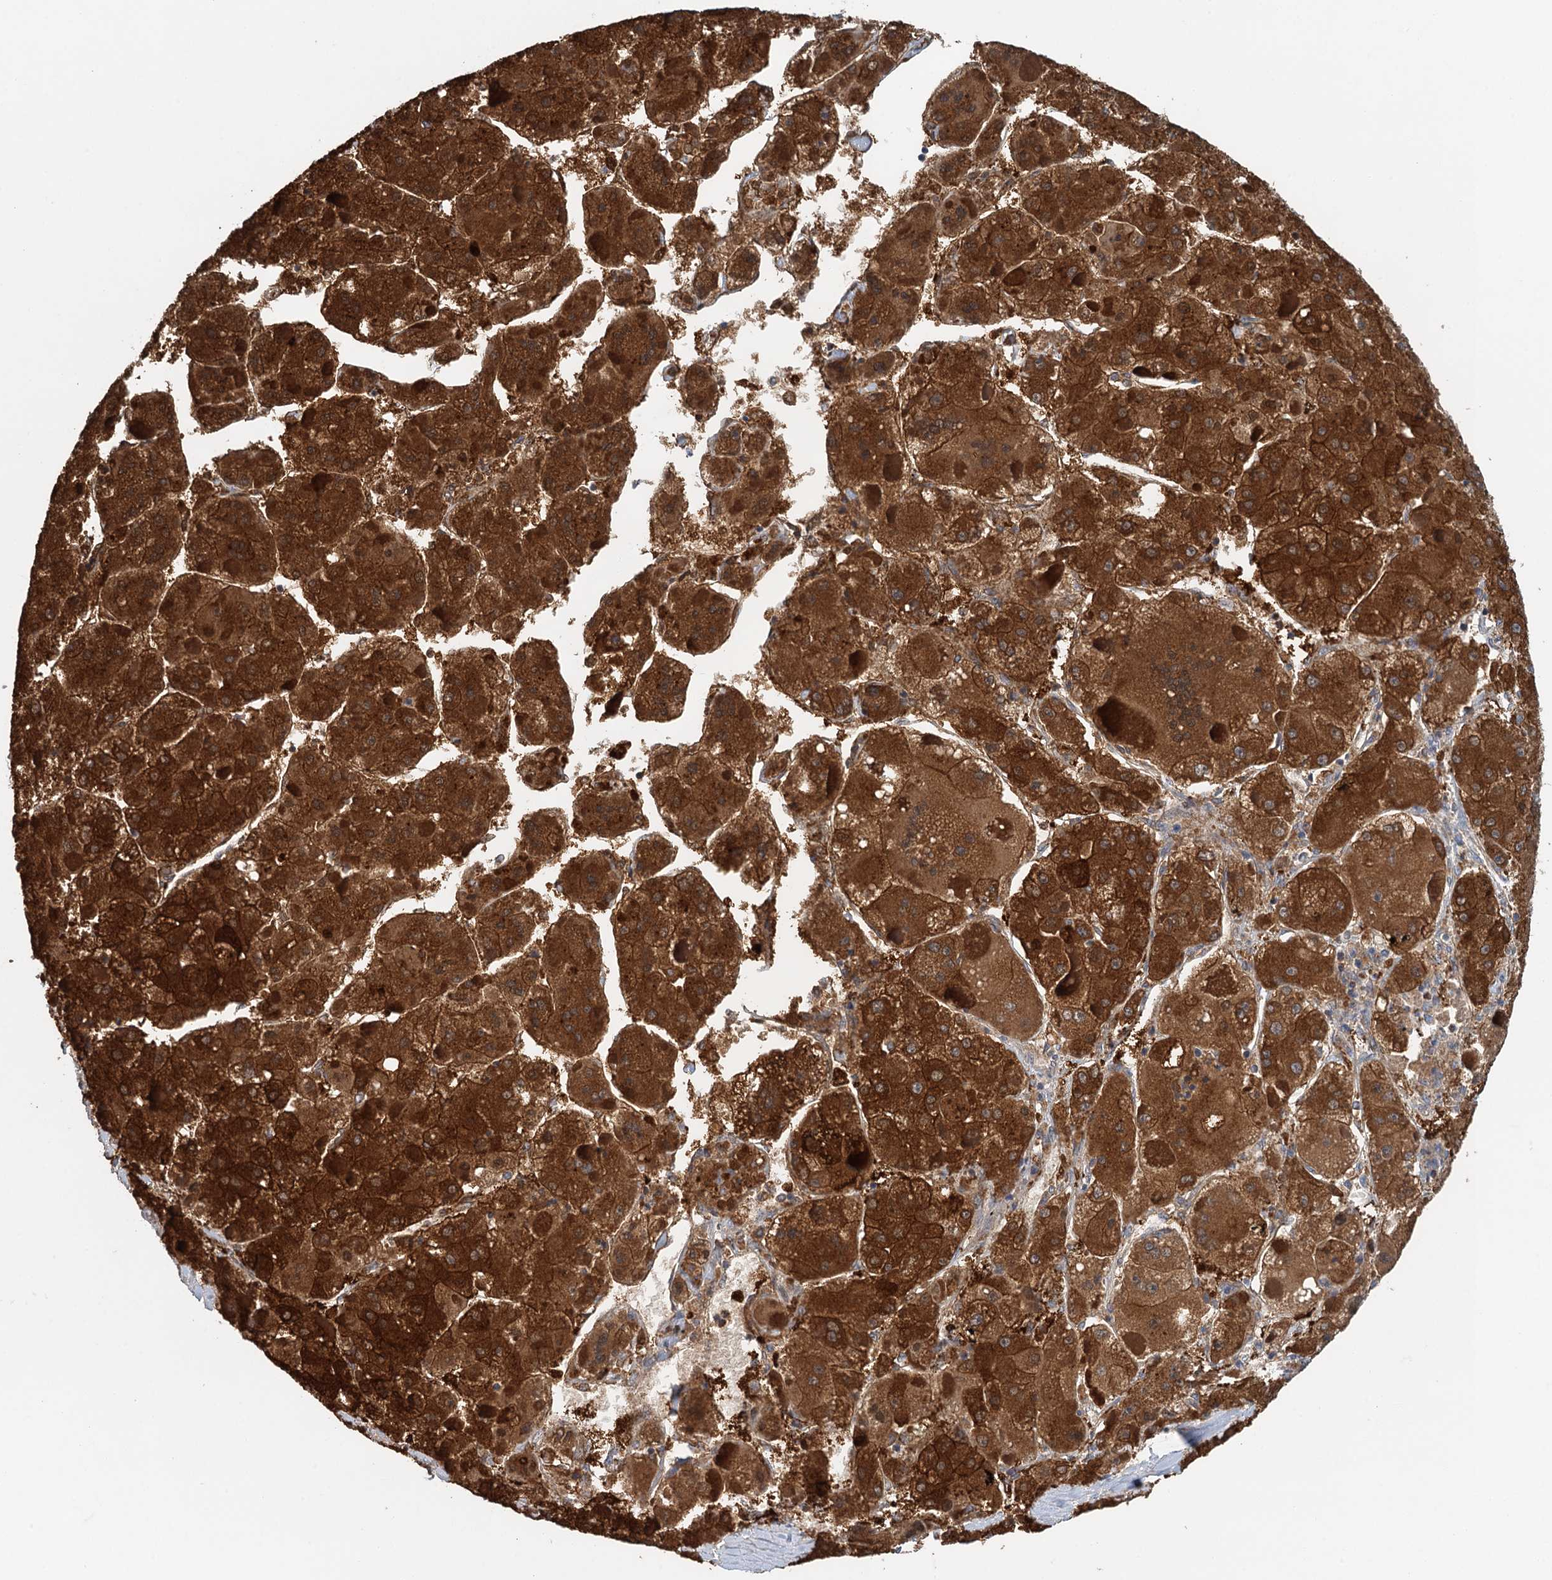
{"staining": {"intensity": "strong", "quantity": ">75%", "location": "cytoplasmic/membranous"}, "tissue": "liver cancer", "cell_type": "Tumor cells", "image_type": "cancer", "snomed": [{"axis": "morphology", "description": "Carcinoma, Hepatocellular, NOS"}, {"axis": "topography", "description": "Liver"}], "caption": "High-power microscopy captured an immunohistochemistry photomicrograph of hepatocellular carcinoma (liver), revealing strong cytoplasmic/membranous staining in about >75% of tumor cells.", "gene": "RSAD2", "patient": {"sex": "female", "age": 73}}